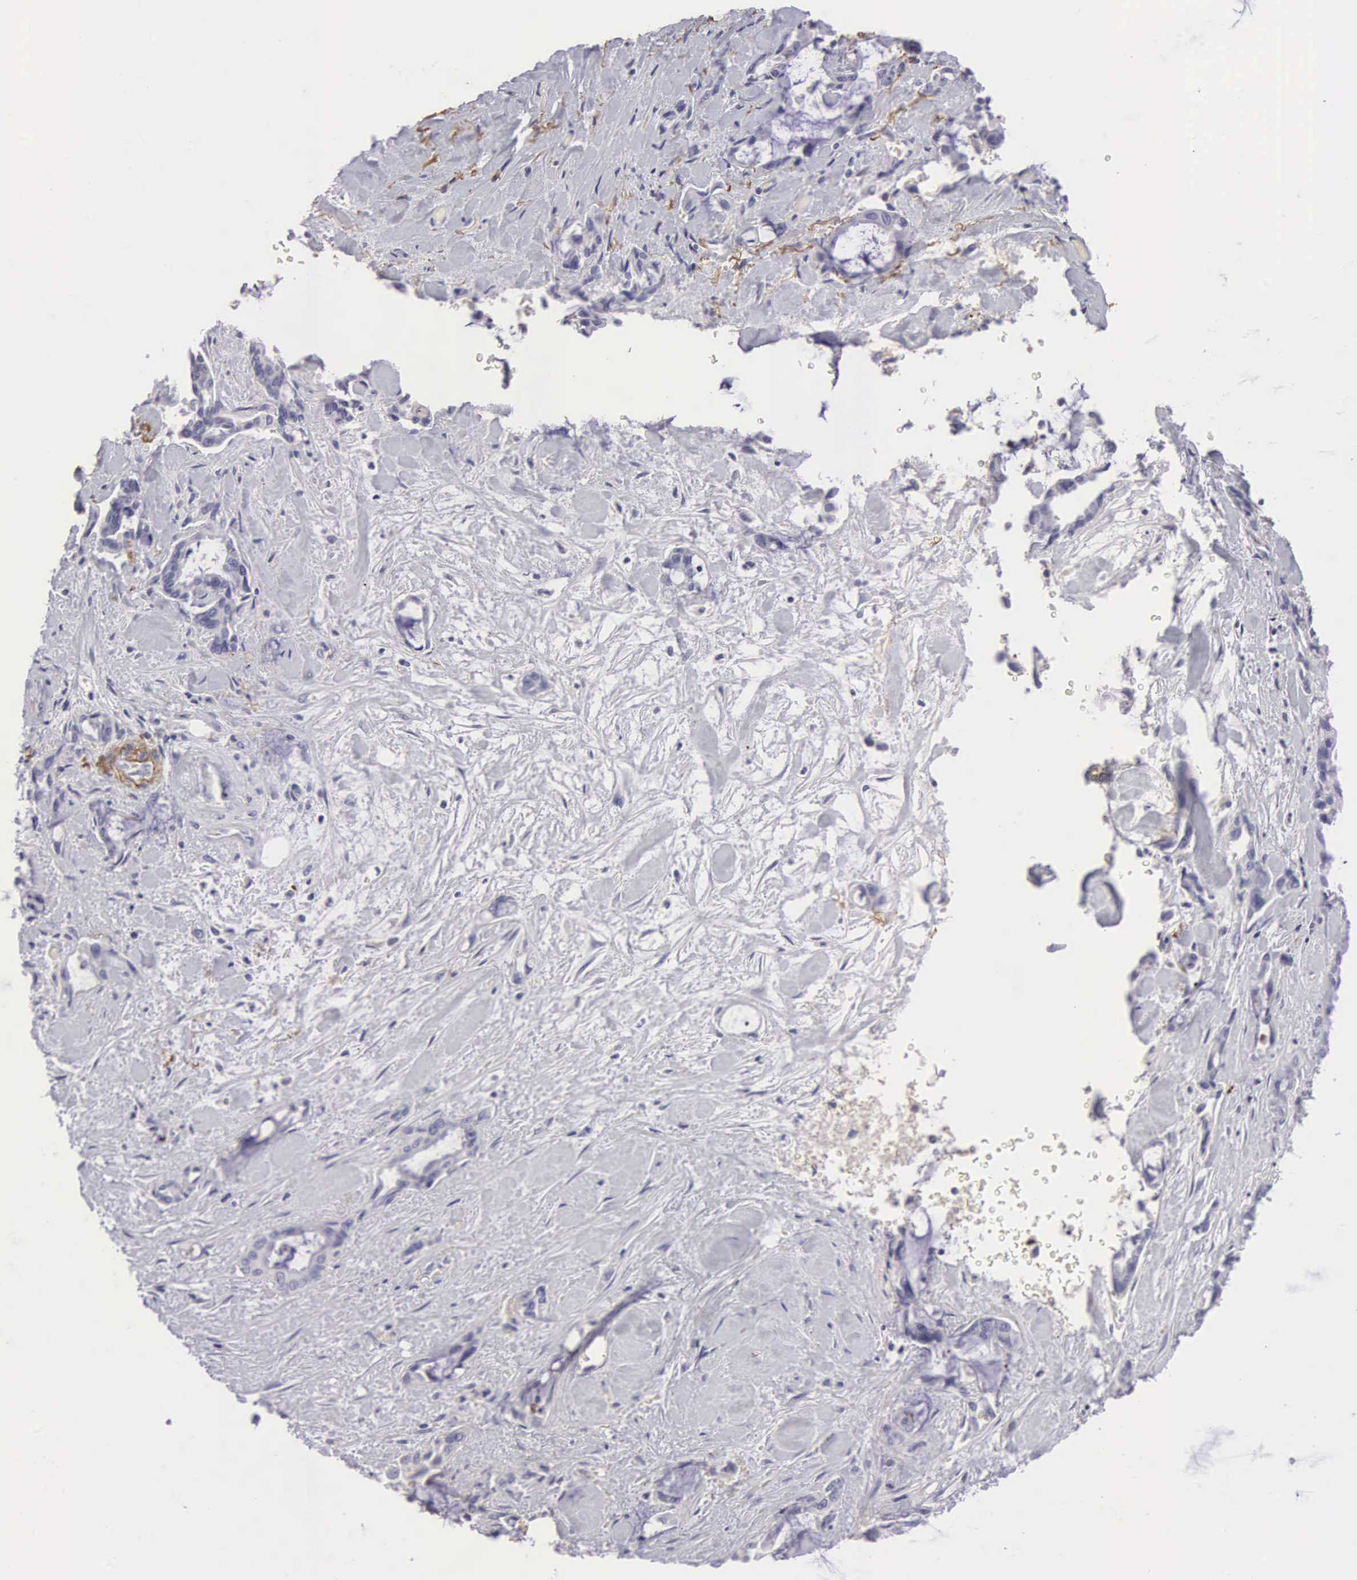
{"staining": {"intensity": "negative", "quantity": "none", "location": "none"}, "tissue": "pancreatic cancer", "cell_type": "Tumor cells", "image_type": "cancer", "snomed": [{"axis": "morphology", "description": "Adenocarcinoma, NOS"}, {"axis": "topography", "description": "Pancreas"}], "caption": "A high-resolution photomicrograph shows immunohistochemistry (IHC) staining of pancreatic cancer, which demonstrates no significant positivity in tumor cells.", "gene": "CLU", "patient": {"sex": "female", "age": 70}}